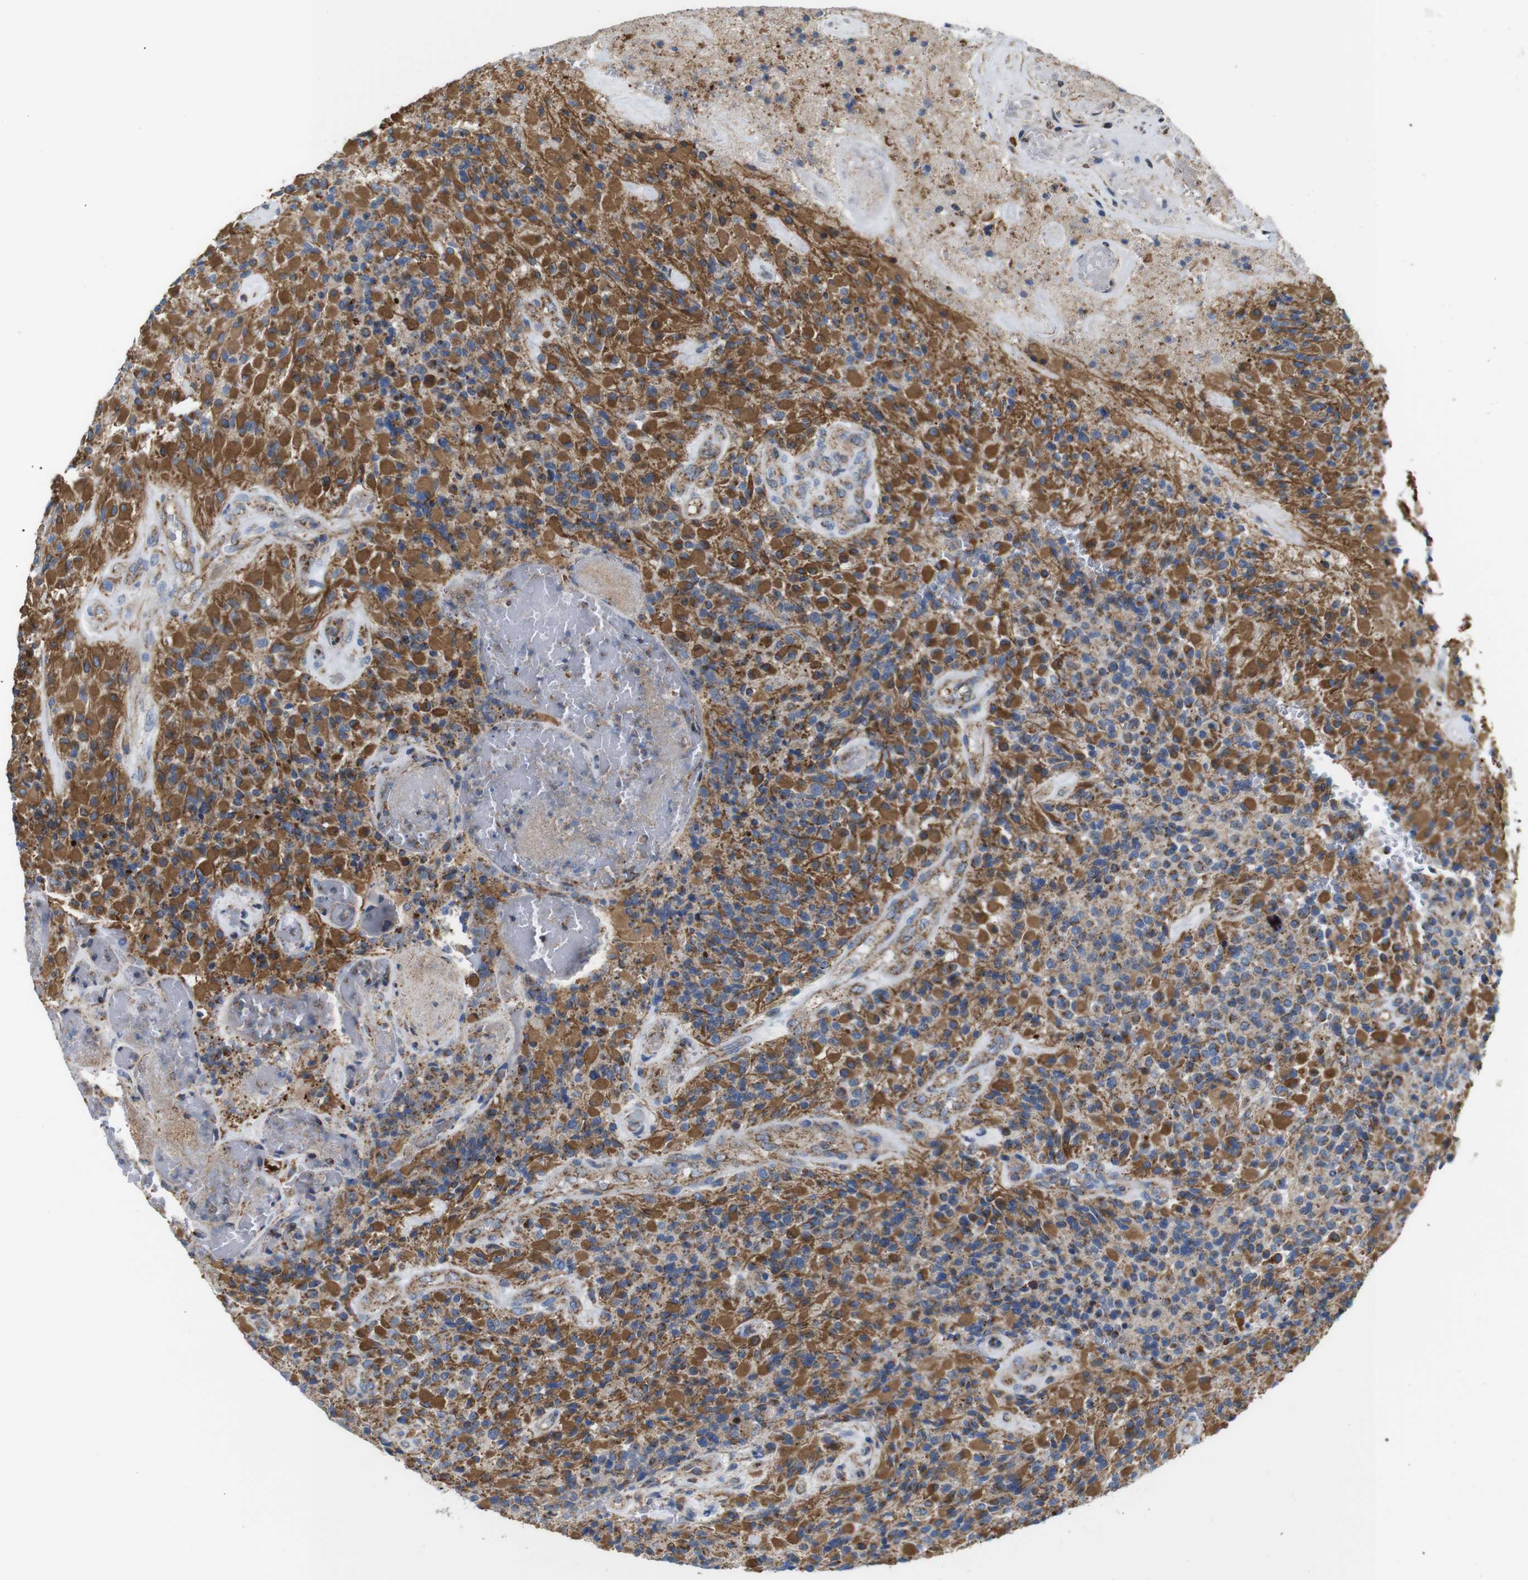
{"staining": {"intensity": "strong", "quantity": ">75%", "location": "cytoplasmic/membranous"}, "tissue": "glioma", "cell_type": "Tumor cells", "image_type": "cancer", "snomed": [{"axis": "morphology", "description": "Glioma, malignant, High grade"}, {"axis": "topography", "description": "Brain"}], "caption": "Glioma stained with a protein marker displays strong staining in tumor cells.", "gene": "PDCD1LG2", "patient": {"sex": "male", "age": 71}}